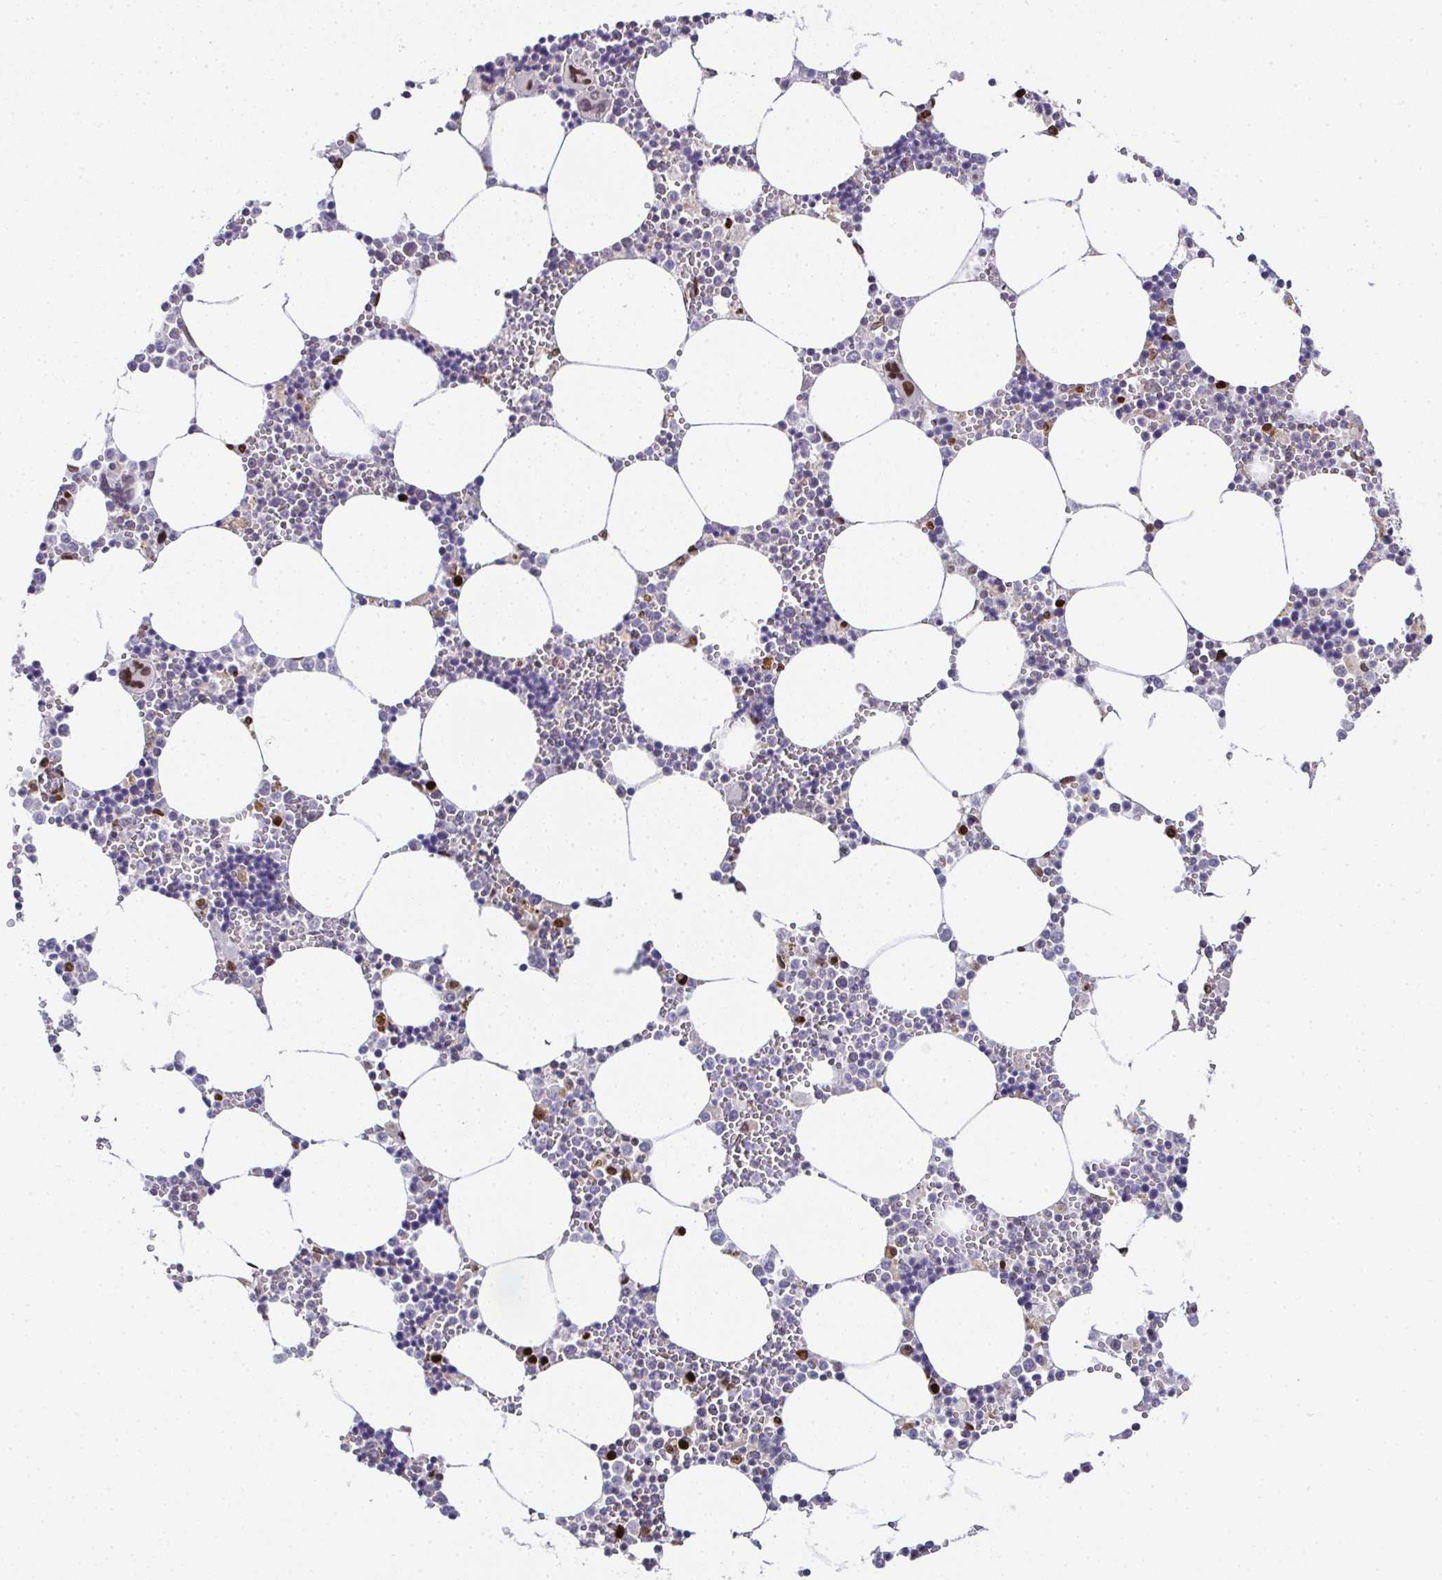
{"staining": {"intensity": "strong", "quantity": "<25%", "location": "nuclear"}, "tissue": "bone marrow", "cell_type": "Hematopoietic cells", "image_type": "normal", "snomed": [{"axis": "morphology", "description": "Normal tissue, NOS"}, {"axis": "topography", "description": "Bone marrow"}], "caption": "Immunohistochemical staining of unremarkable bone marrow demonstrates strong nuclear protein expression in approximately <25% of hematopoietic cells. (DAB (3,3'-diaminobenzidine) IHC with brightfield microscopy, high magnification).", "gene": "RB1", "patient": {"sex": "male", "age": 54}}